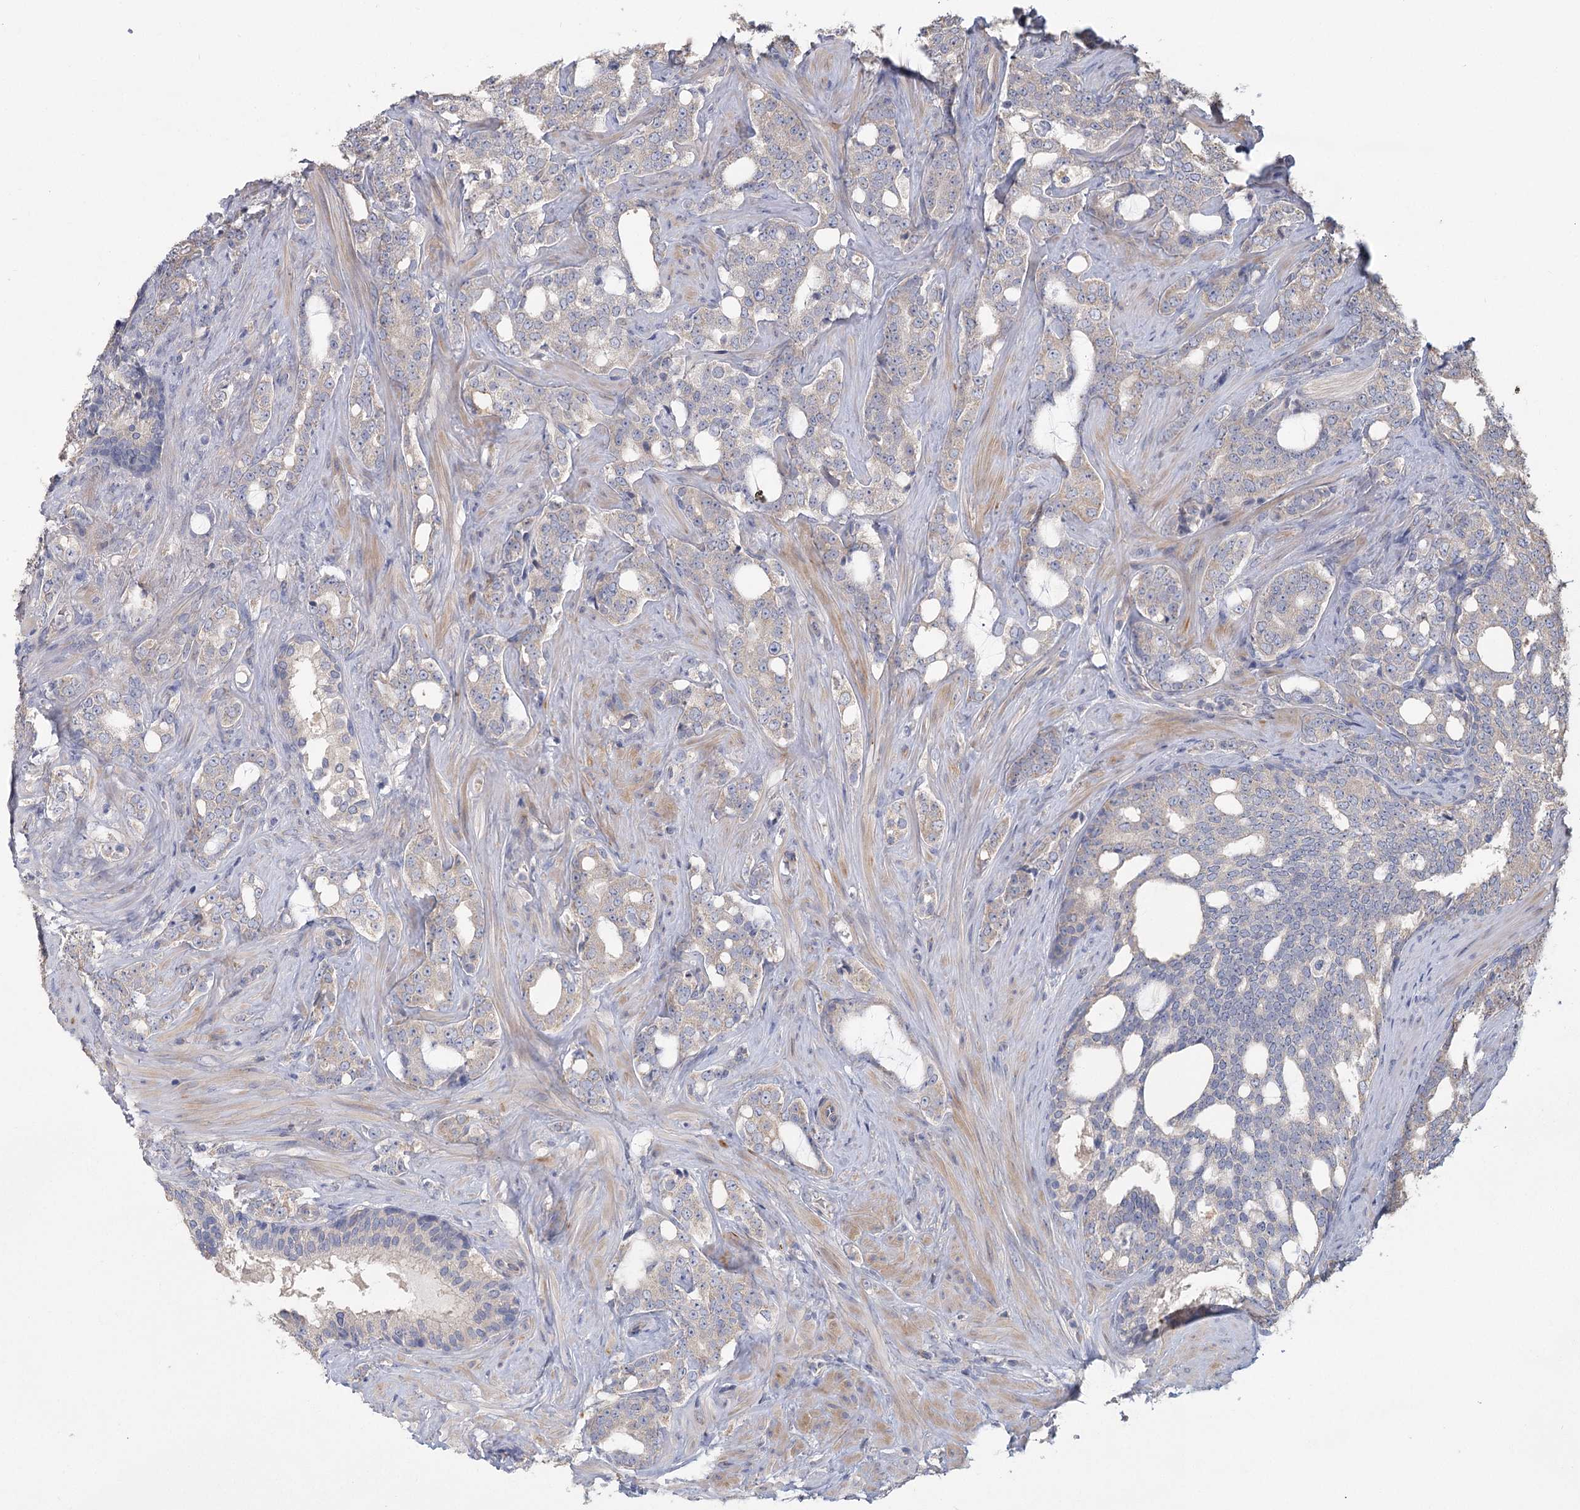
{"staining": {"intensity": "negative", "quantity": "none", "location": "none"}, "tissue": "prostate cancer", "cell_type": "Tumor cells", "image_type": "cancer", "snomed": [{"axis": "morphology", "description": "Adenocarcinoma, High grade"}, {"axis": "topography", "description": "Prostate"}], "caption": "High magnification brightfield microscopy of prostate high-grade adenocarcinoma stained with DAB (brown) and counterstained with hematoxylin (blue): tumor cells show no significant staining. (Immunohistochemistry, brightfield microscopy, high magnification).", "gene": "CNTLN", "patient": {"sex": "male", "age": 64}}